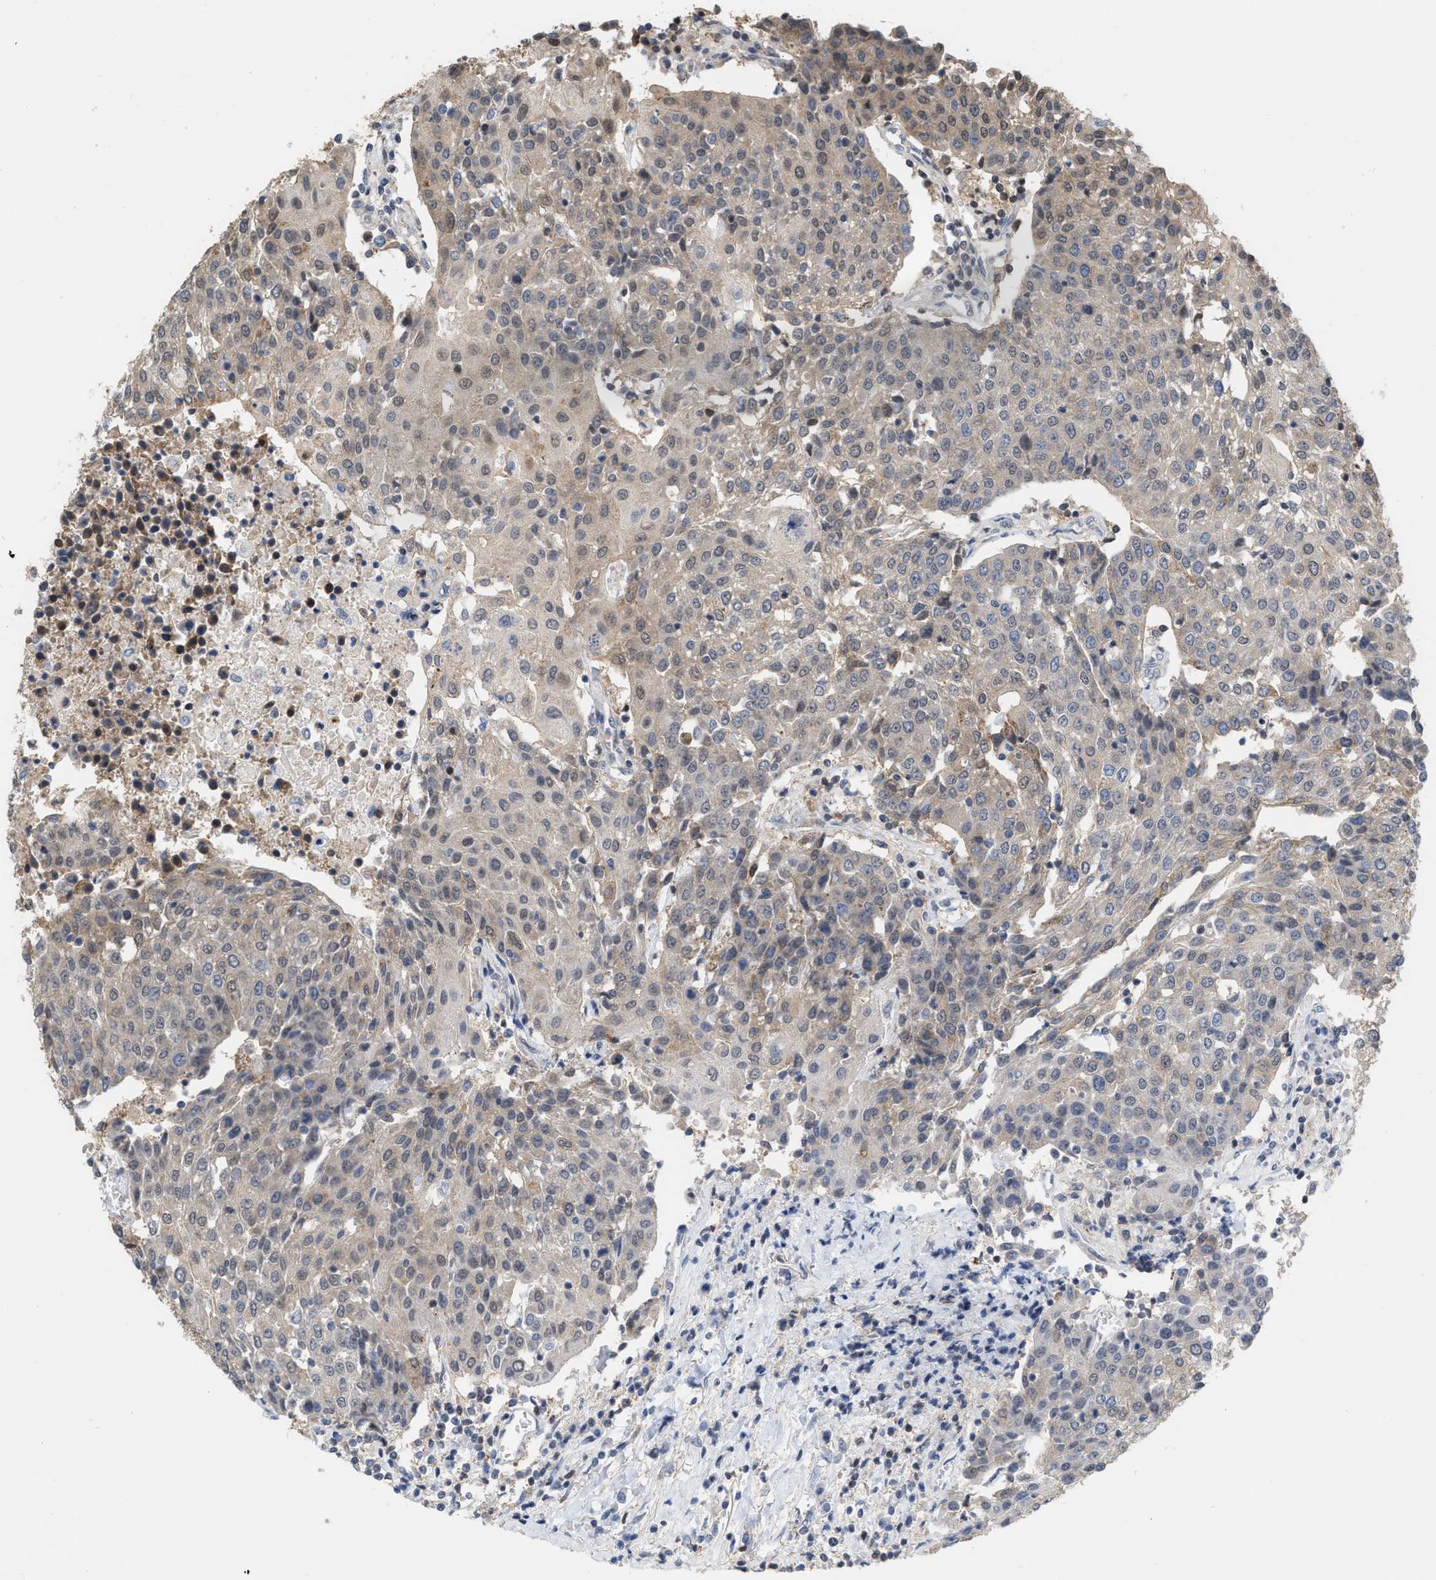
{"staining": {"intensity": "weak", "quantity": ">75%", "location": "cytoplasmic/membranous"}, "tissue": "urothelial cancer", "cell_type": "Tumor cells", "image_type": "cancer", "snomed": [{"axis": "morphology", "description": "Urothelial carcinoma, High grade"}, {"axis": "topography", "description": "Urinary bladder"}], "caption": "A micrograph of high-grade urothelial carcinoma stained for a protein shows weak cytoplasmic/membranous brown staining in tumor cells.", "gene": "BAIAP2L1", "patient": {"sex": "female", "age": 85}}